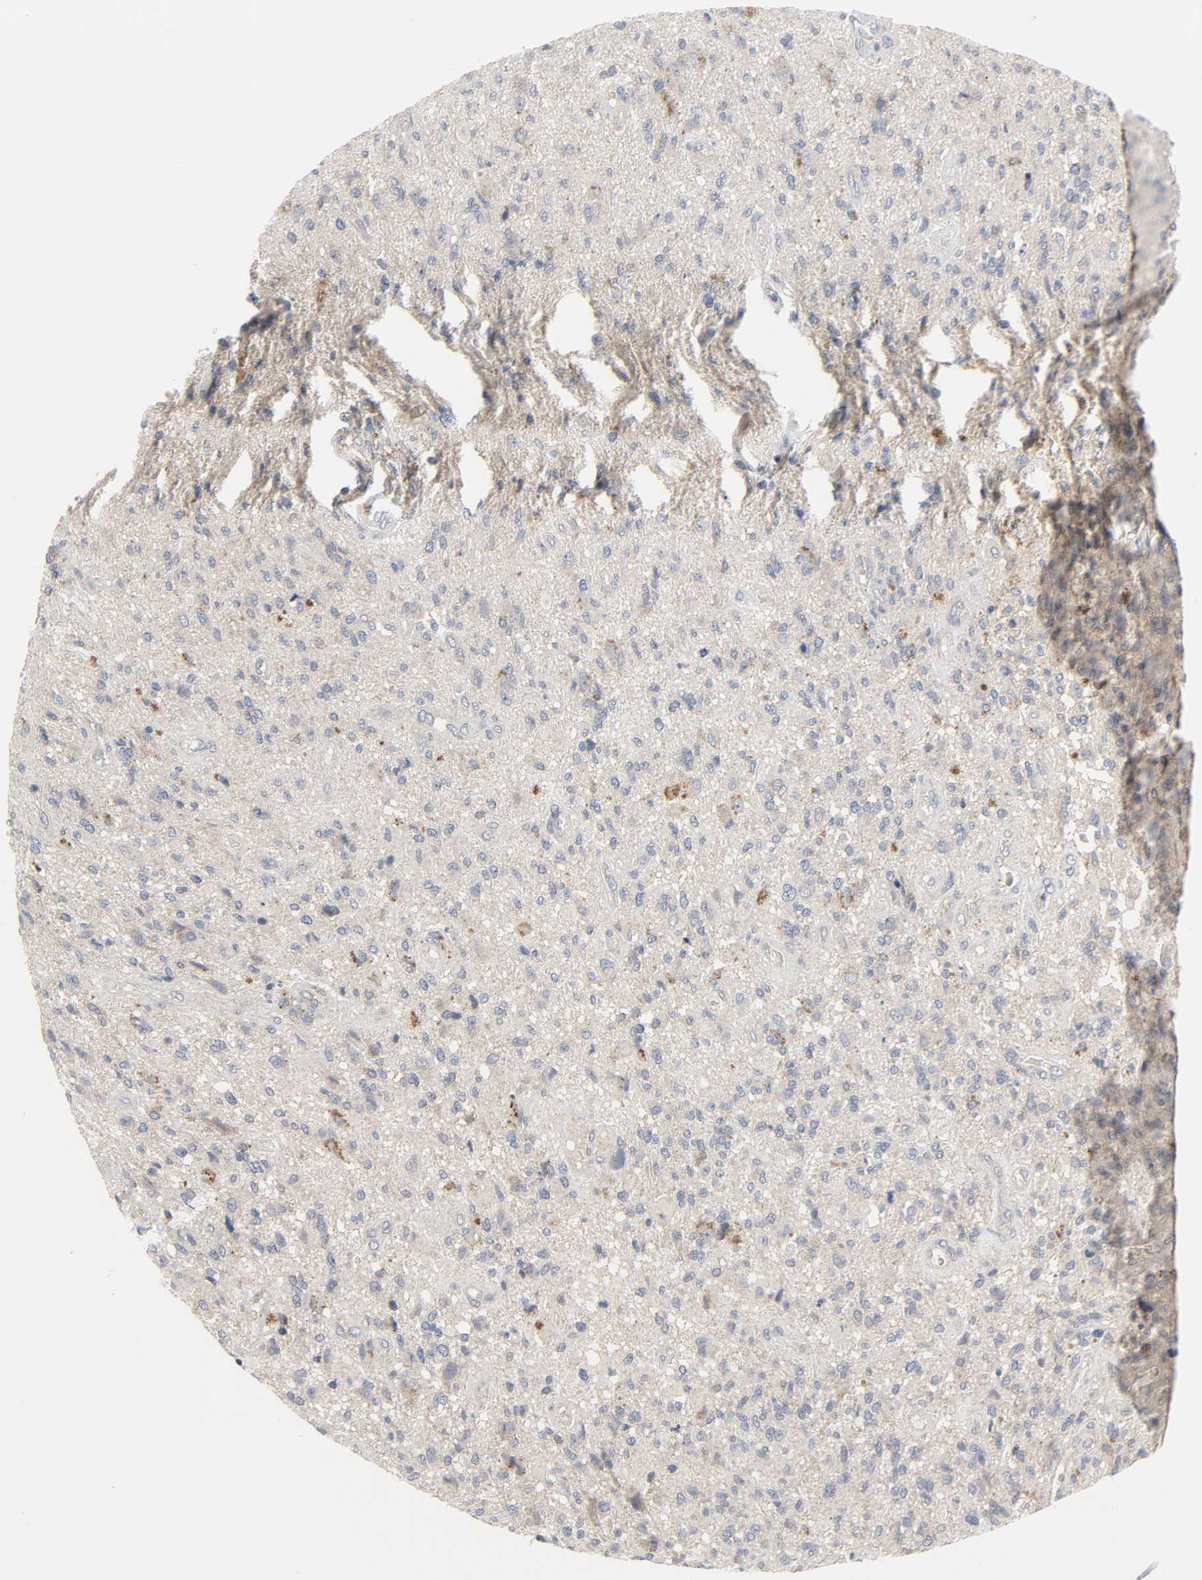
{"staining": {"intensity": "moderate", "quantity": "<25%", "location": "cytoplasmic/membranous"}, "tissue": "glioma", "cell_type": "Tumor cells", "image_type": "cancer", "snomed": [{"axis": "morphology", "description": "Normal tissue, NOS"}, {"axis": "morphology", "description": "Glioma, malignant, High grade"}, {"axis": "topography", "description": "Cerebral cortex"}], "caption": "Protein expression analysis of human malignant glioma (high-grade) reveals moderate cytoplasmic/membranous expression in approximately <25% of tumor cells.", "gene": "CLIP1", "patient": {"sex": "male", "age": 75}}